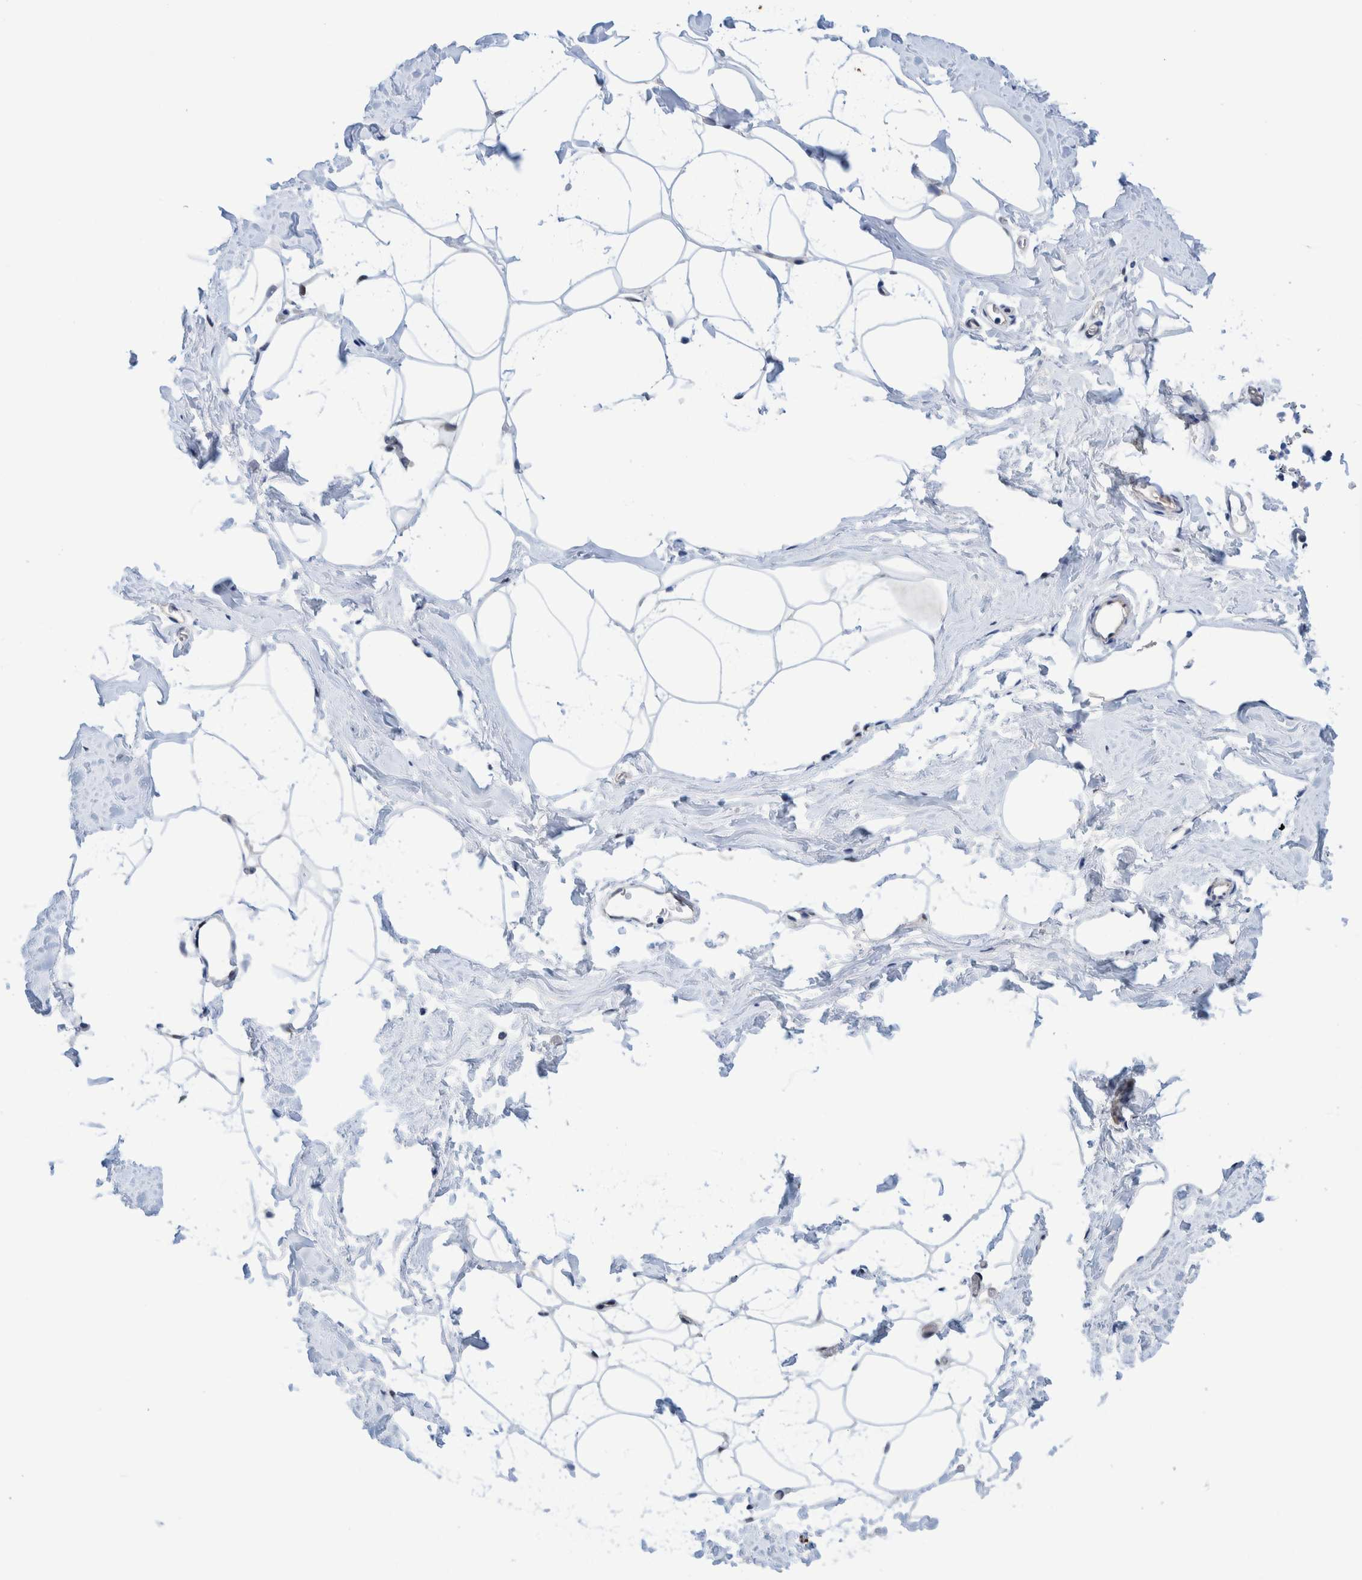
{"staining": {"intensity": "weak", "quantity": "<25%", "location": "cytoplasmic/membranous"}, "tissue": "adipose tissue", "cell_type": "Adipocytes", "image_type": "normal", "snomed": [{"axis": "morphology", "description": "Normal tissue, NOS"}, {"axis": "morphology", "description": "Fibrosis, NOS"}, {"axis": "topography", "description": "Breast"}, {"axis": "topography", "description": "Adipose tissue"}], "caption": "A histopathology image of adipose tissue stained for a protein demonstrates no brown staining in adipocytes. (DAB (3,3'-diaminobenzidine) immunohistochemistry (IHC), high magnification).", "gene": "PFAS", "patient": {"sex": "female", "age": 39}}